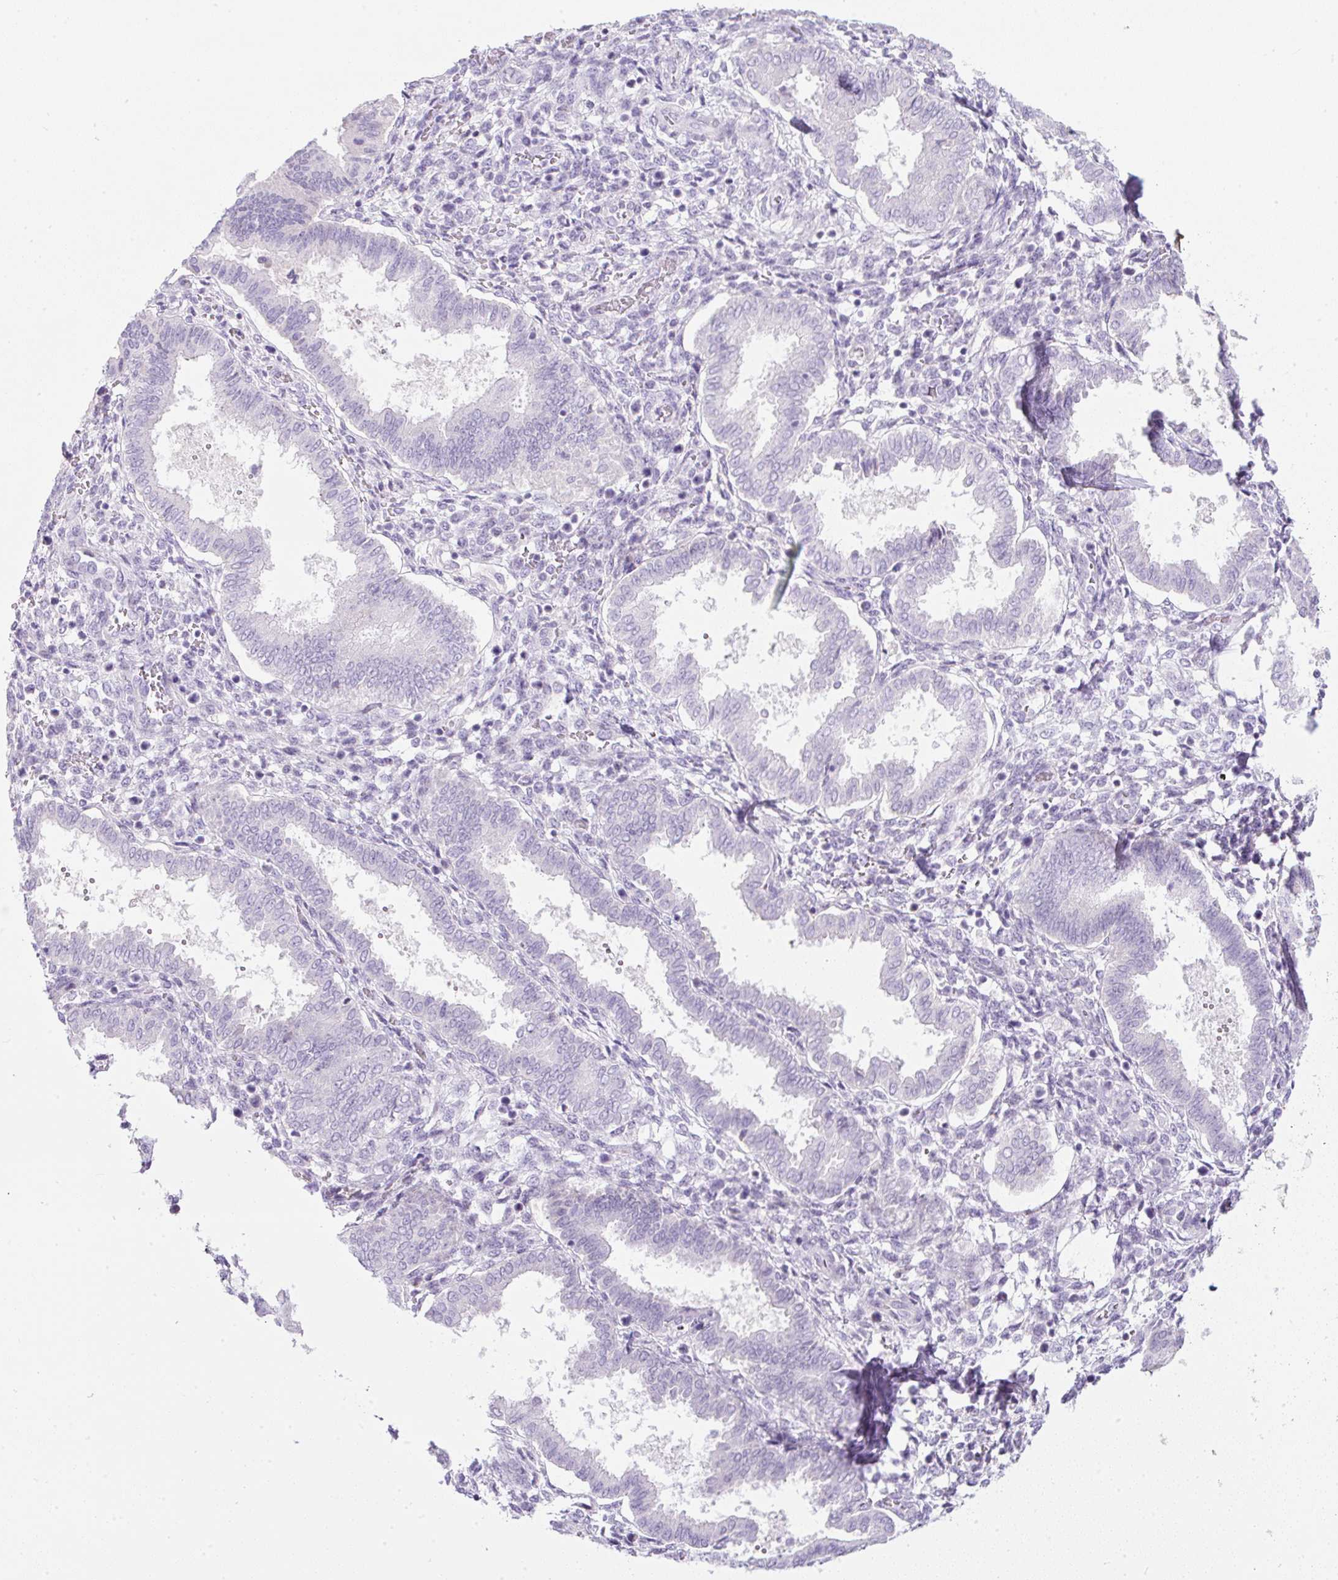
{"staining": {"intensity": "negative", "quantity": "none", "location": "none"}, "tissue": "endometrium", "cell_type": "Cells in endometrial stroma", "image_type": "normal", "snomed": [{"axis": "morphology", "description": "Normal tissue, NOS"}, {"axis": "topography", "description": "Endometrium"}], "caption": "IHC image of normal human endometrium stained for a protein (brown), which displays no positivity in cells in endometrial stroma. Nuclei are stained in blue.", "gene": "FGFBP3", "patient": {"sex": "female", "age": 24}}